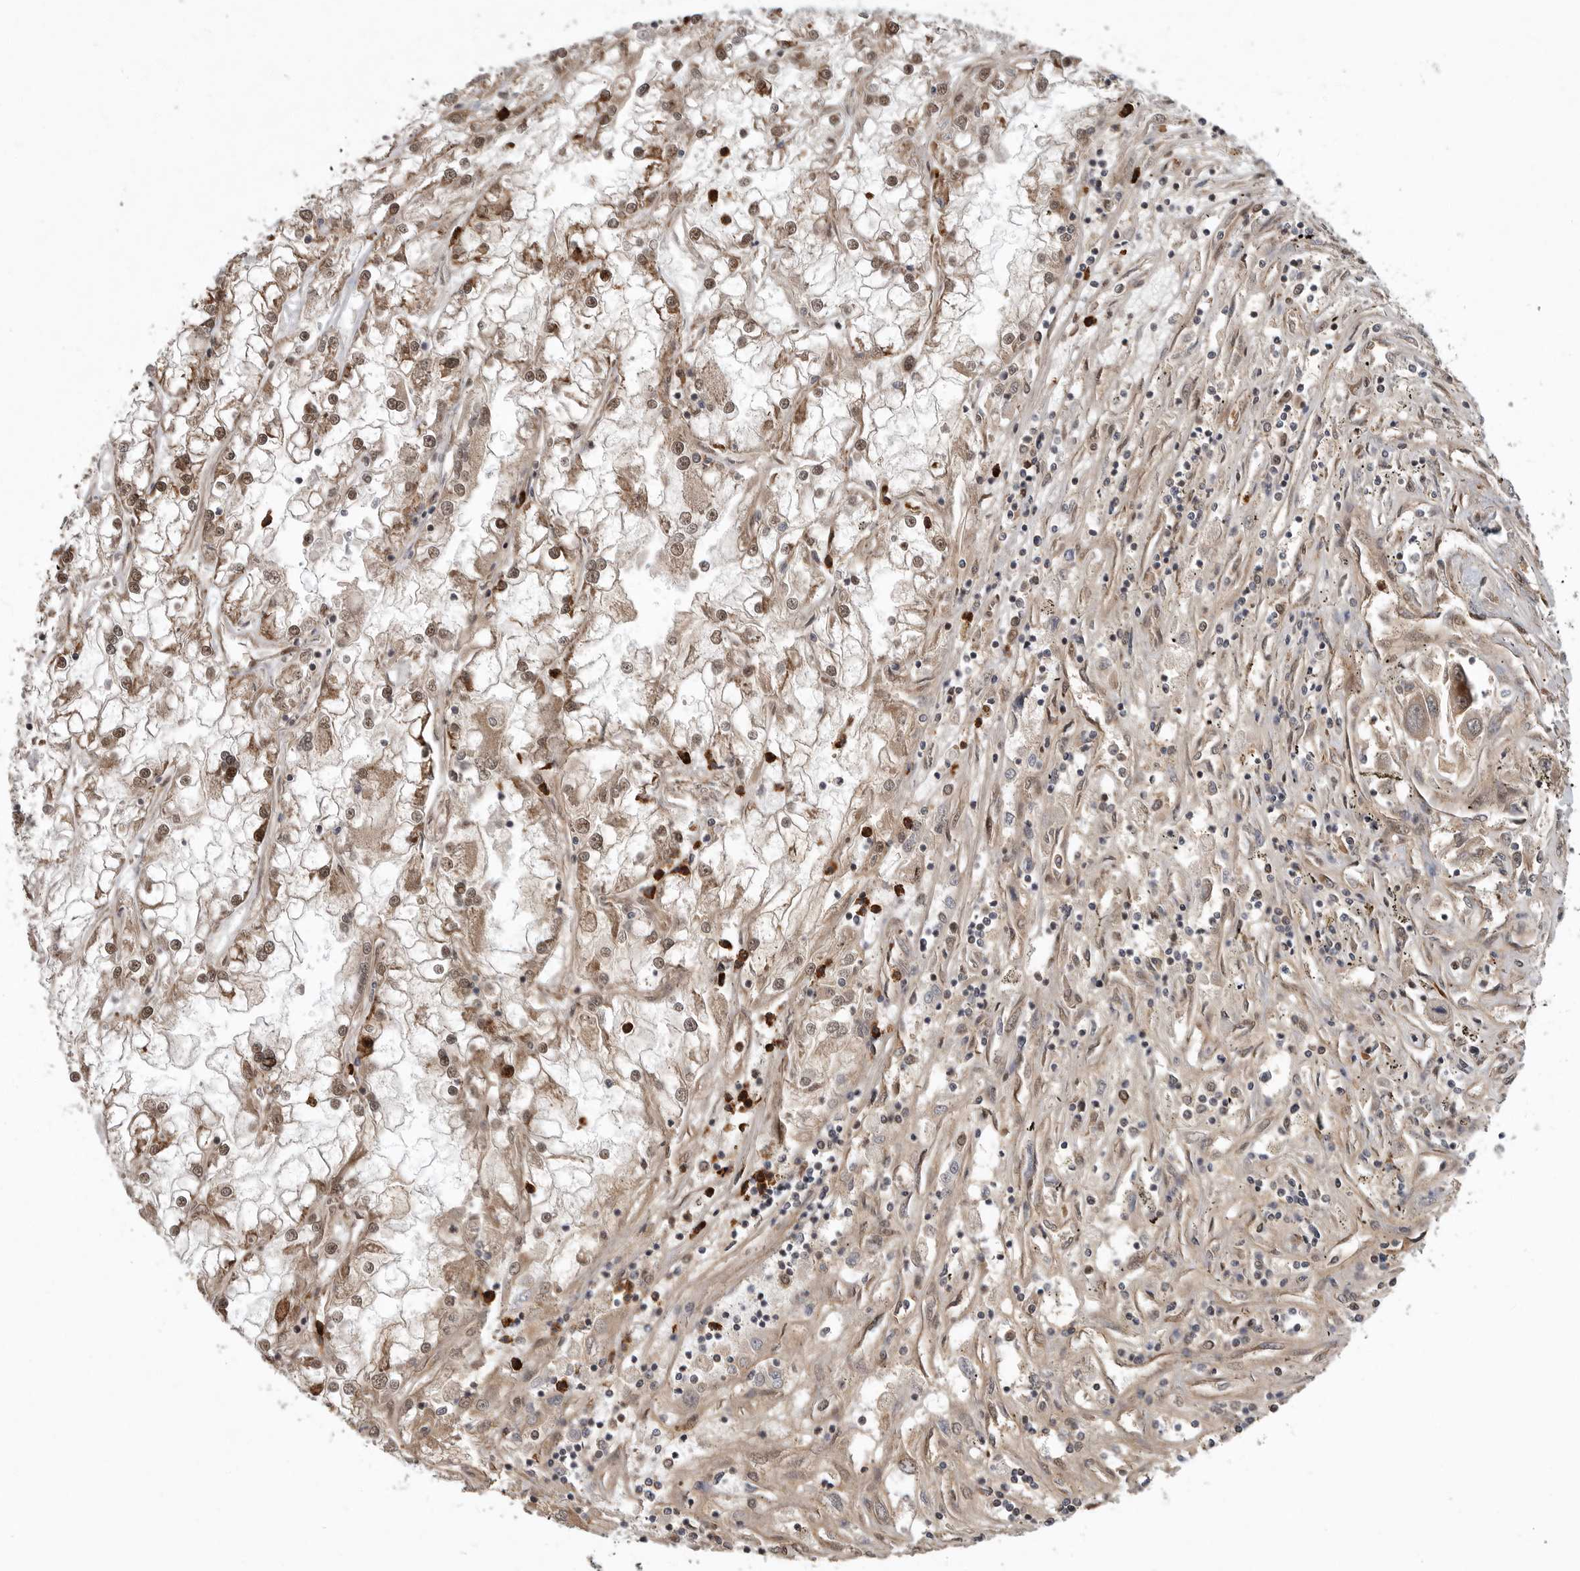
{"staining": {"intensity": "weak", "quantity": ">75%", "location": "cytoplasmic/membranous"}, "tissue": "renal cancer", "cell_type": "Tumor cells", "image_type": "cancer", "snomed": [{"axis": "morphology", "description": "Adenocarcinoma, NOS"}, {"axis": "topography", "description": "Kidney"}], "caption": "Brown immunohistochemical staining in renal cancer (adenocarcinoma) reveals weak cytoplasmic/membranous staining in about >75% of tumor cells. The staining was performed using DAB (3,3'-diaminobenzidine) to visualize the protein expression in brown, while the nuclei were stained in blue with hematoxylin (Magnification: 20x).", "gene": "GCNT2", "patient": {"sex": "female", "age": 52}}